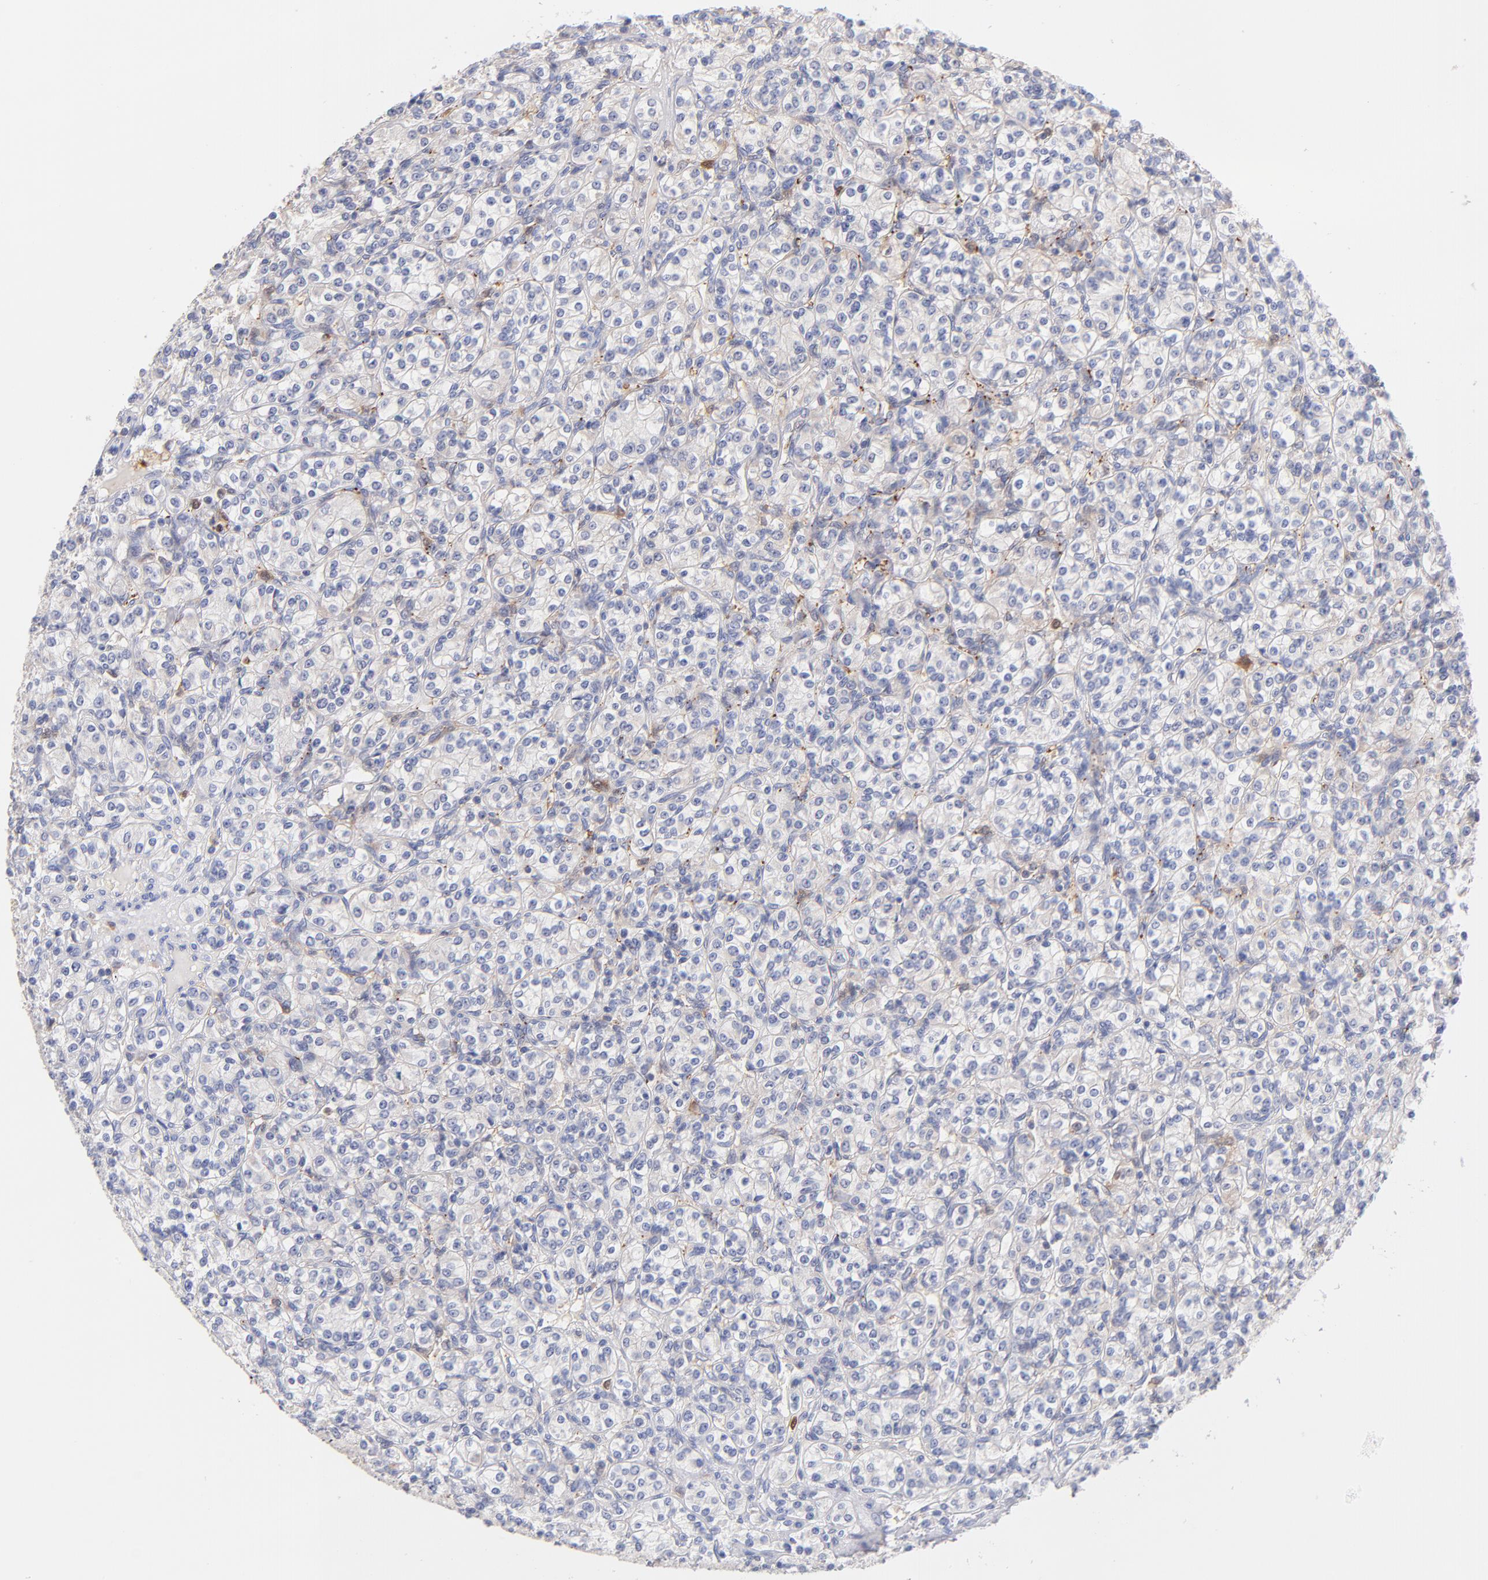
{"staining": {"intensity": "negative", "quantity": "none", "location": "none"}, "tissue": "renal cancer", "cell_type": "Tumor cells", "image_type": "cancer", "snomed": [{"axis": "morphology", "description": "Adenocarcinoma, NOS"}, {"axis": "topography", "description": "Kidney"}], "caption": "There is no significant positivity in tumor cells of adenocarcinoma (renal).", "gene": "BID", "patient": {"sex": "male", "age": 77}}